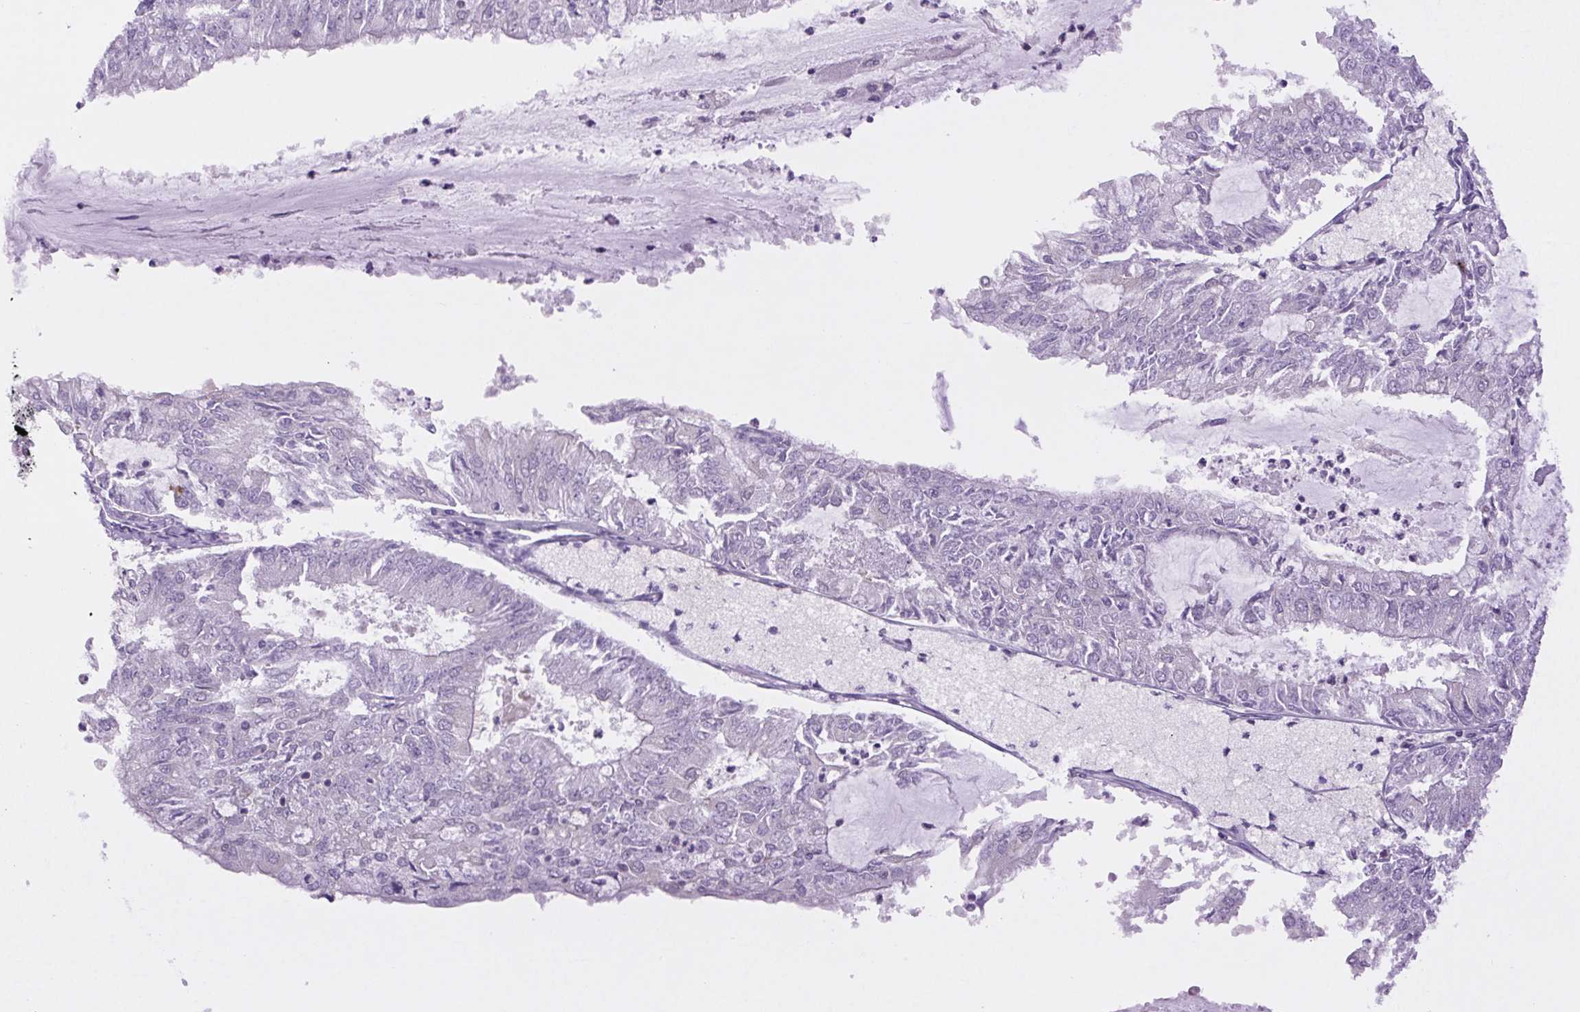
{"staining": {"intensity": "negative", "quantity": "none", "location": "none"}, "tissue": "endometrial cancer", "cell_type": "Tumor cells", "image_type": "cancer", "snomed": [{"axis": "morphology", "description": "Adenocarcinoma, NOS"}, {"axis": "topography", "description": "Endometrium"}], "caption": "Immunohistochemical staining of adenocarcinoma (endometrial) reveals no significant positivity in tumor cells.", "gene": "MINK1", "patient": {"sex": "female", "age": 57}}